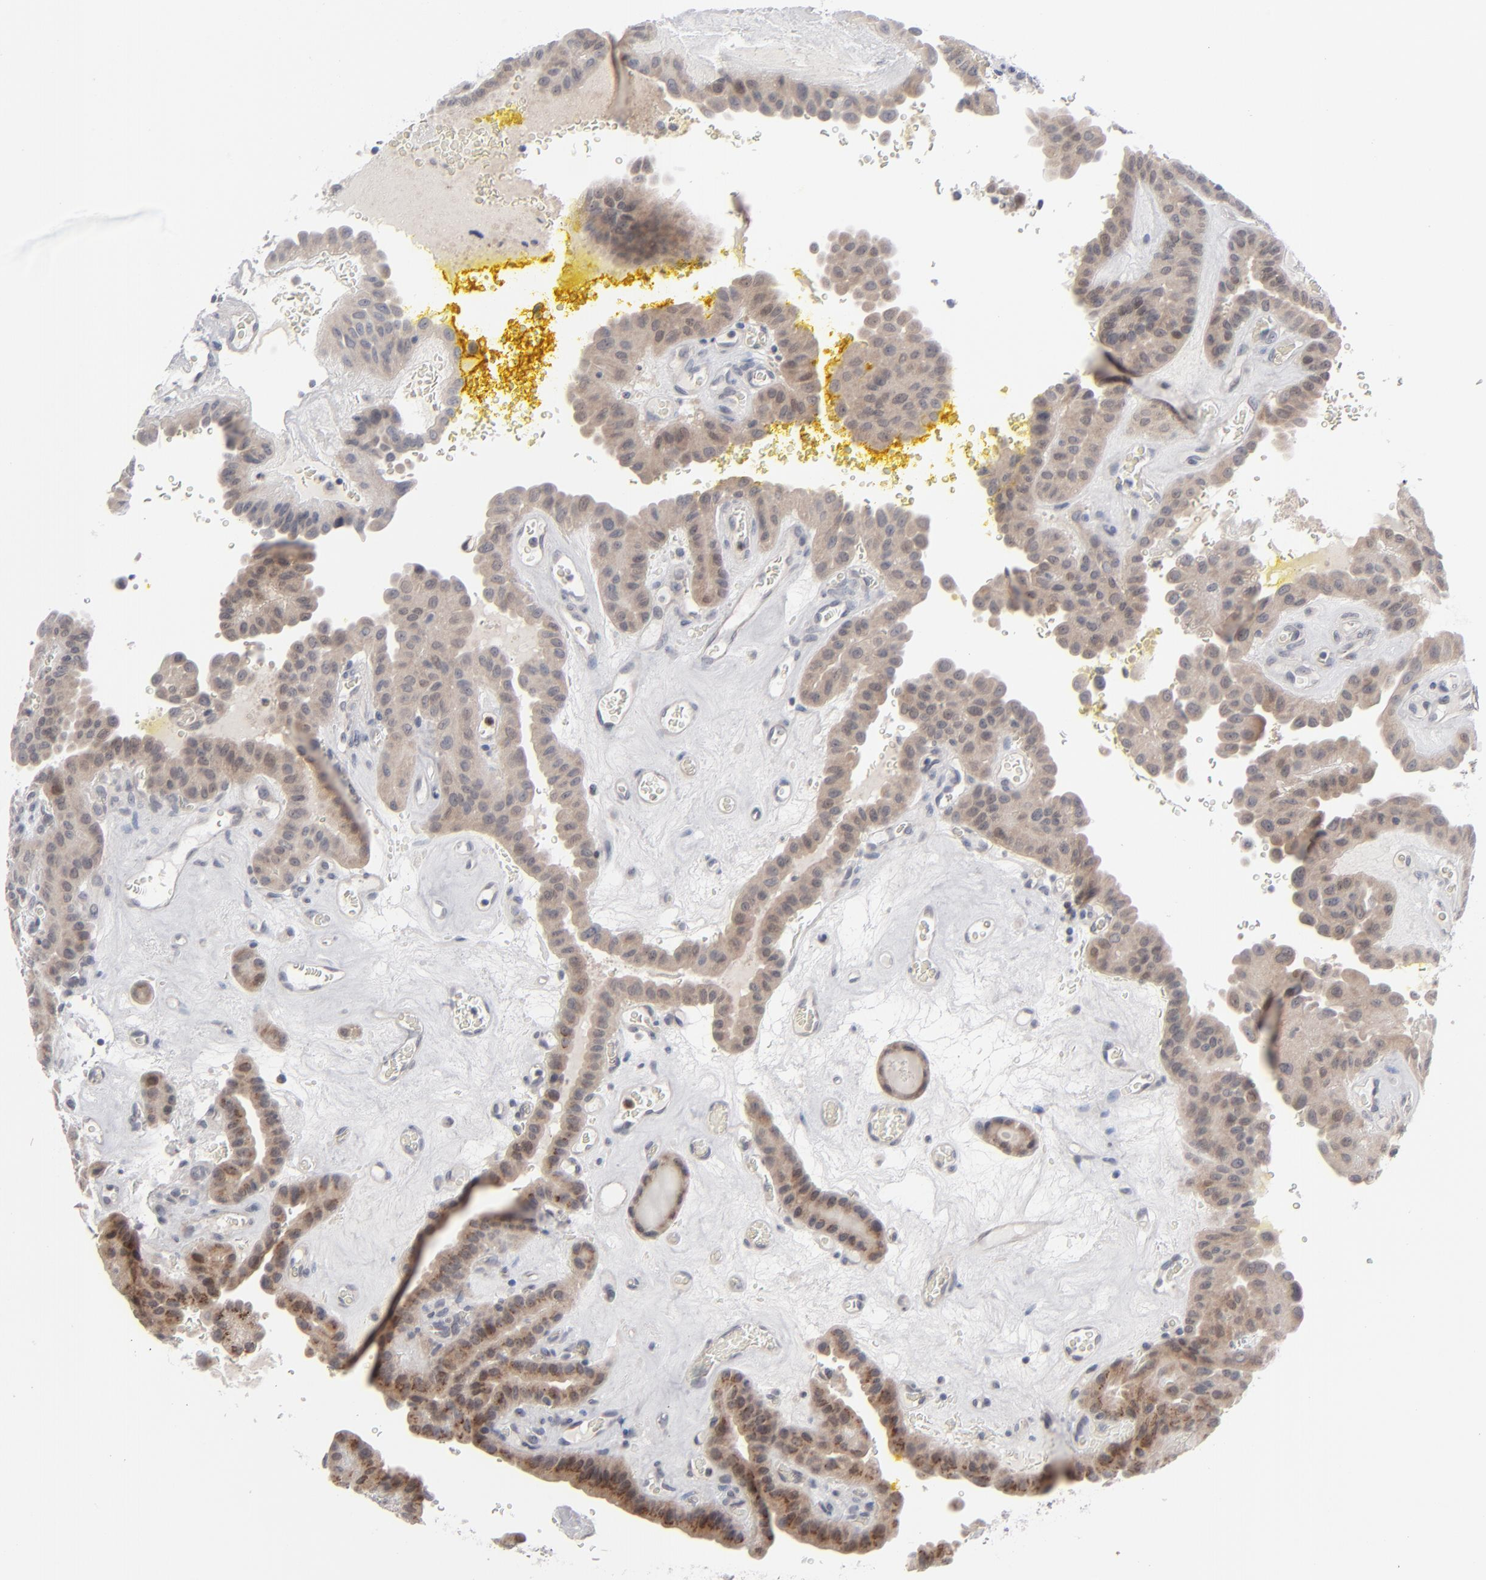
{"staining": {"intensity": "weak", "quantity": ">75%", "location": "cytoplasmic/membranous"}, "tissue": "thyroid cancer", "cell_type": "Tumor cells", "image_type": "cancer", "snomed": [{"axis": "morphology", "description": "Papillary adenocarcinoma, NOS"}, {"axis": "topography", "description": "Thyroid gland"}], "caption": "DAB immunohistochemical staining of human thyroid cancer (papillary adenocarcinoma) shows weak cytoplasmic/membranous protein positivity in about >75% of tumor cells.", "gene": "POF1B", "patient": {"sex": "male", "age": 87}}